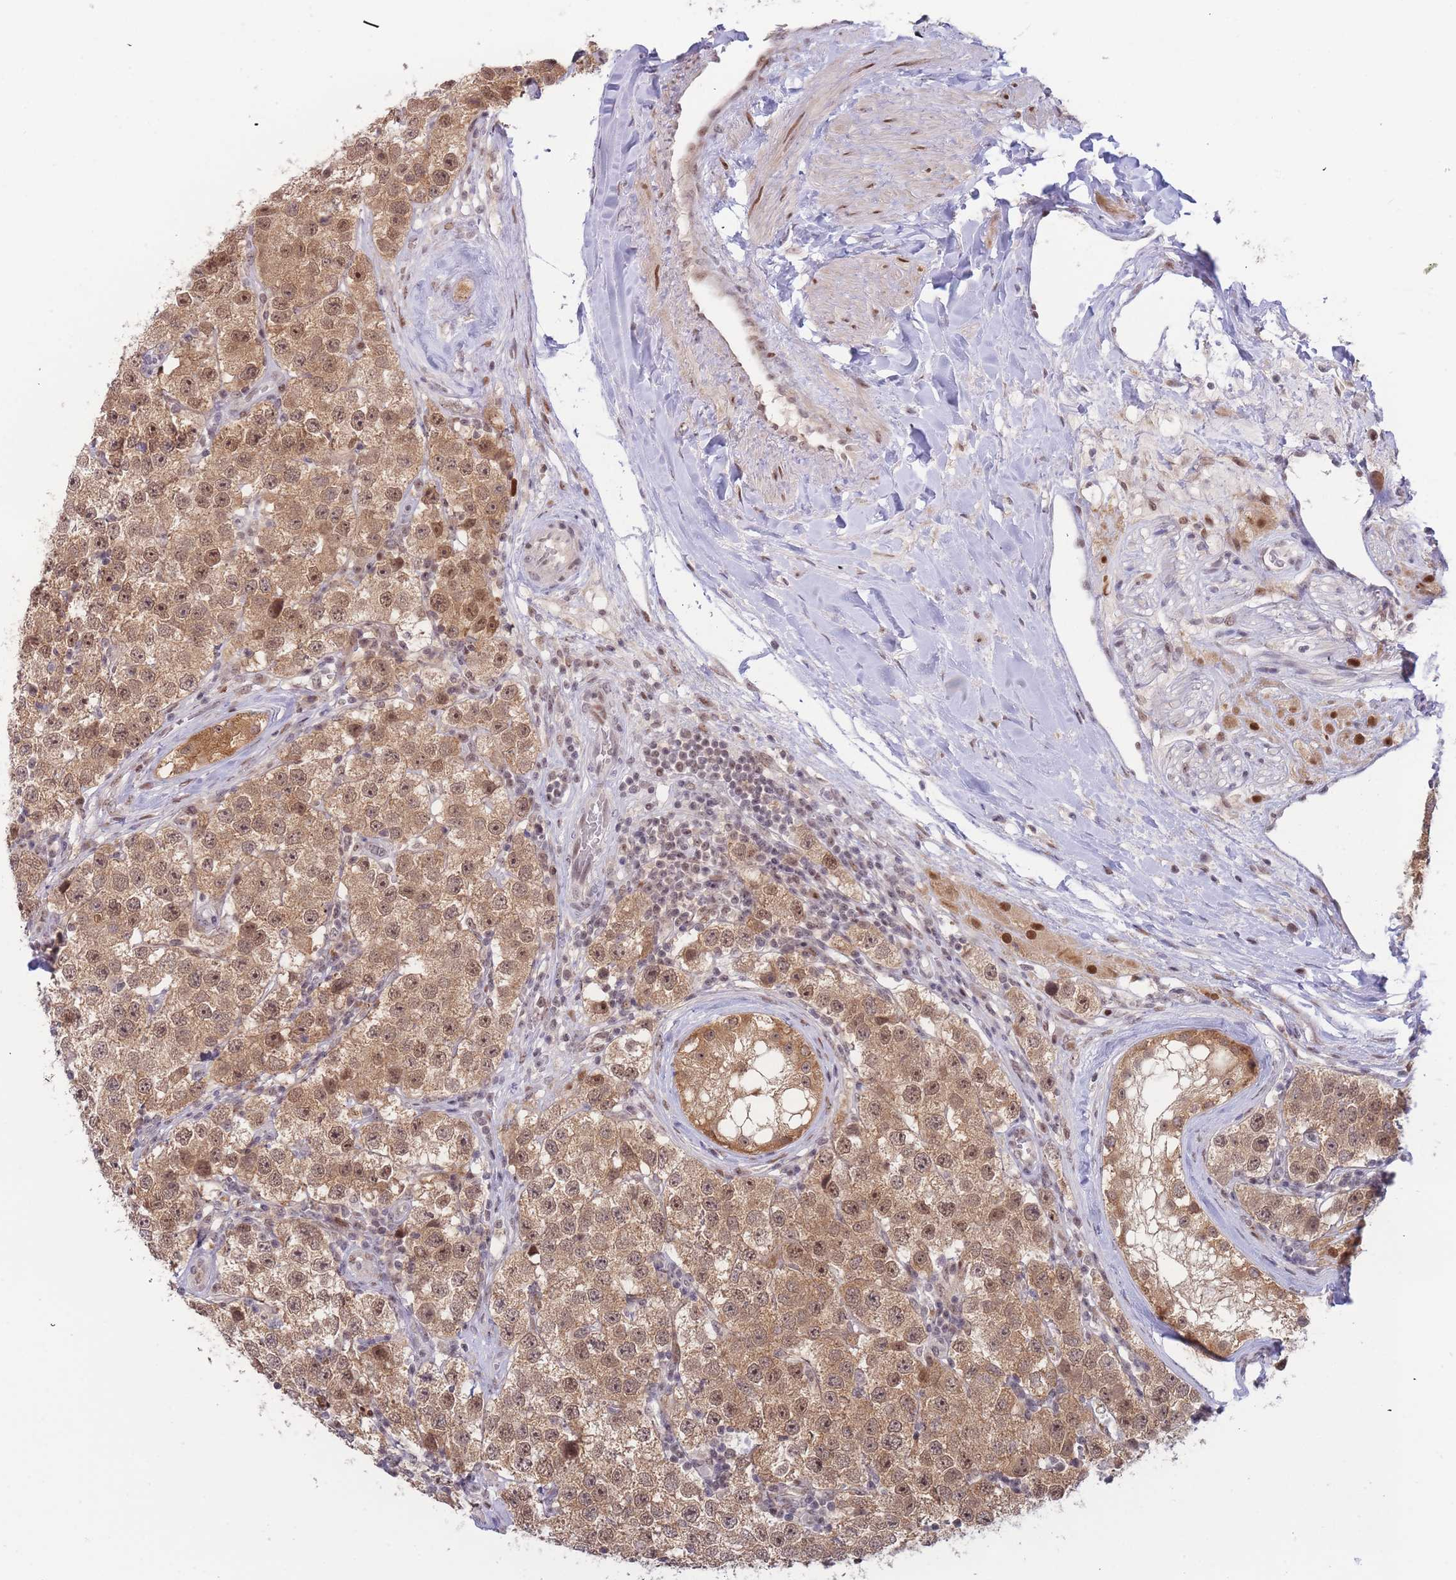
{"staining": {"intensity": "moderate", "quantity": ">75%", "location": "cytoplasmic/membranous,nuclear"}, "tissue": "testis cancer", "cell_type": "Tumor cells", "image_type": "cancer", "snomed": [{"axis": "morphology", "description": "Seminoma, NOS"}, {"axis": "topography", "description": "Testis"}], "caption": "Tumor cells show moderate cytoplasmic/membranous and nuclear staining in about >75% of cells in testis cancer.", "gene": "DEAF1", "patient": {"sex": "male", "age": 34}}